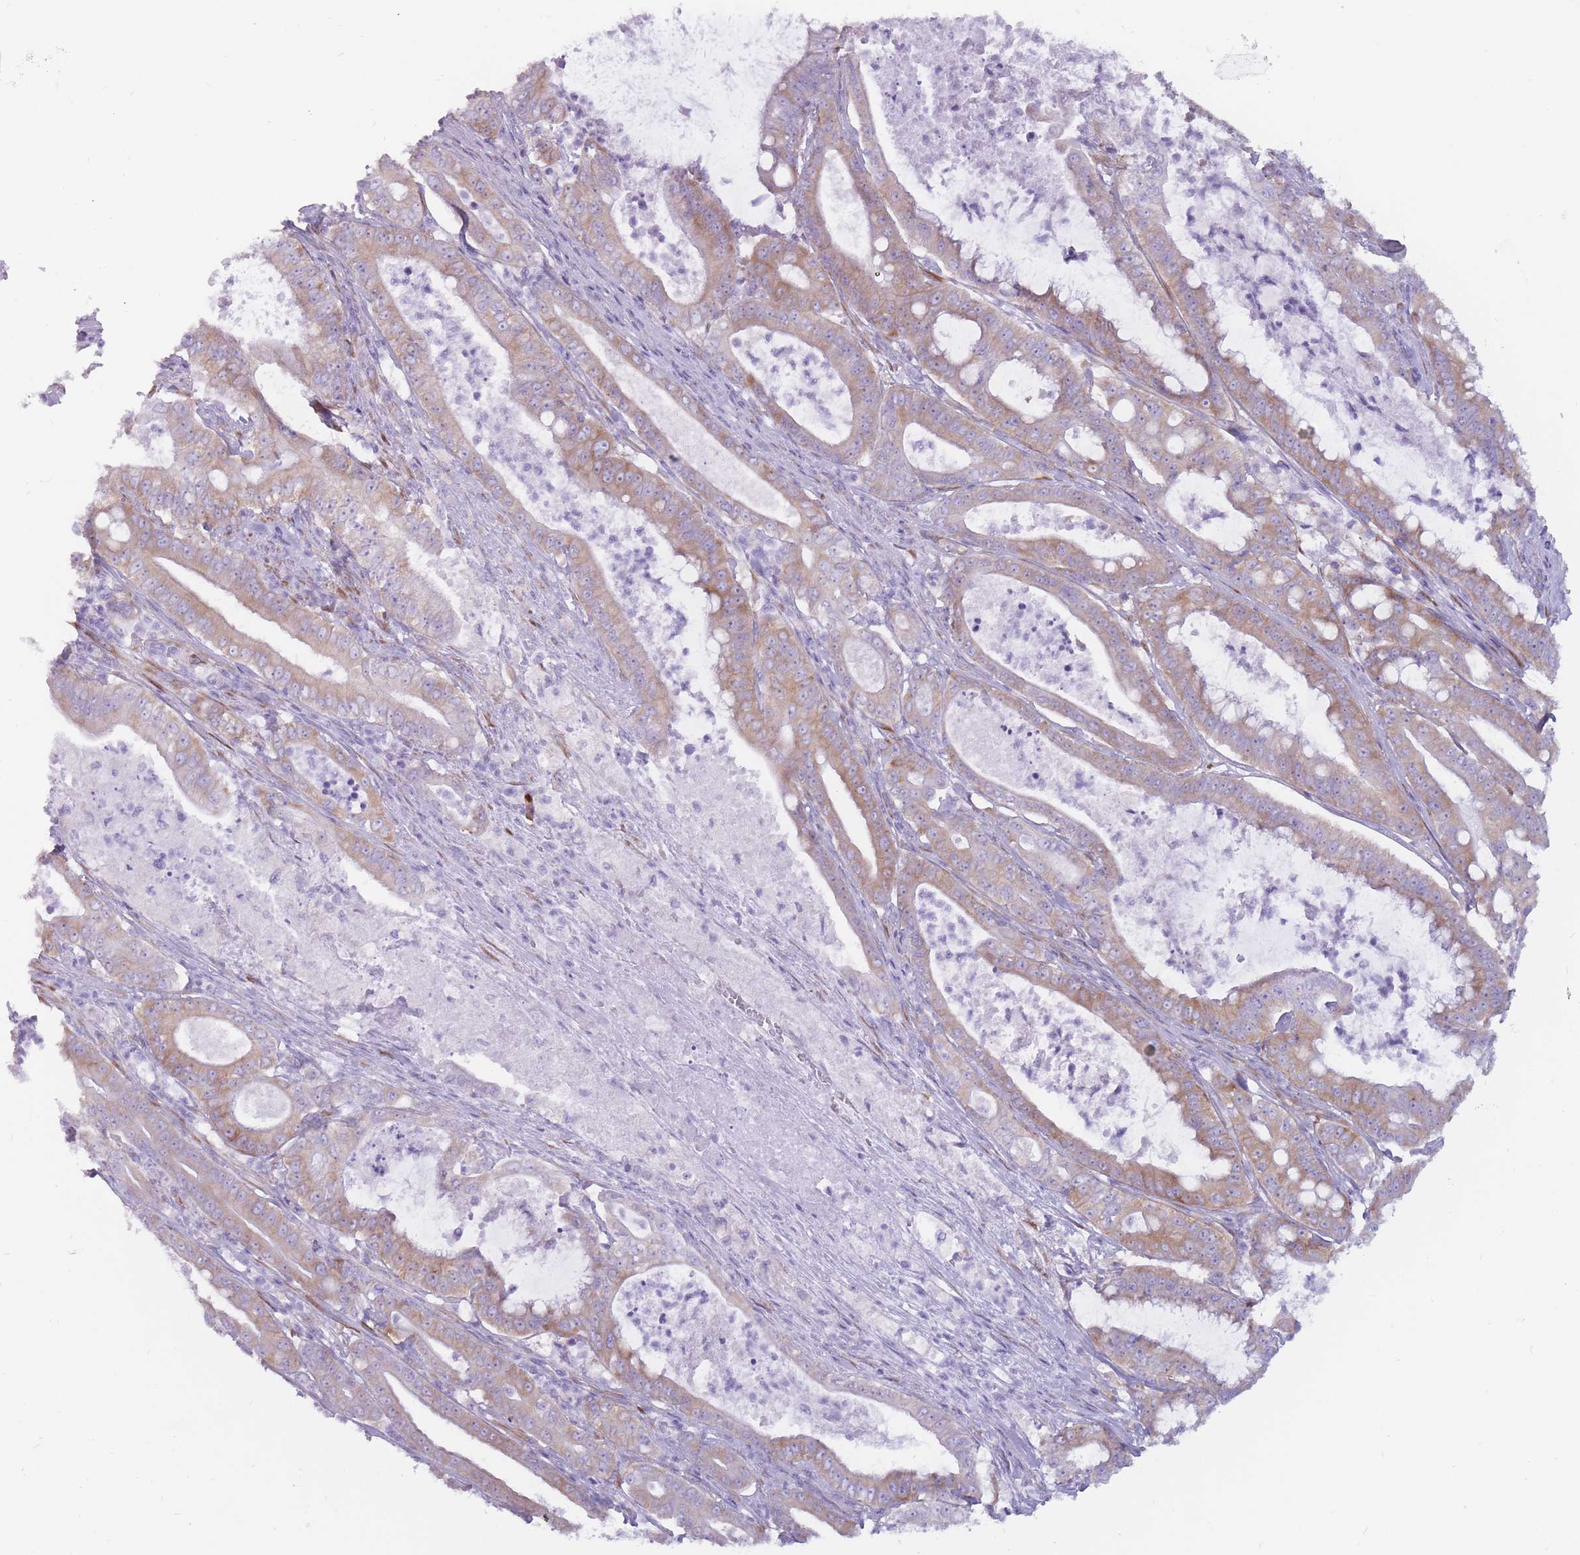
{"staining": {"intensity": "moderate", "quantity": ">75%", "location": "cytoplasmic/membranous"}, "tissue": "pancreatic cancer", "cell_type": "Tumor cells", "image_type": "cancer", "snomed": [{"axis": "morphology", "description": "Adenocarcinoma, NOS"}, {"axis": "topography", "description": "Pancreas"}], "caption": "An image of human pancreatic cancer stained for a protein demonstrates moderate cytoplasmic/membranous brown staining in tumor cells.", "gene": "RPL18", "patient": {"sex": "male", "age": 71}}